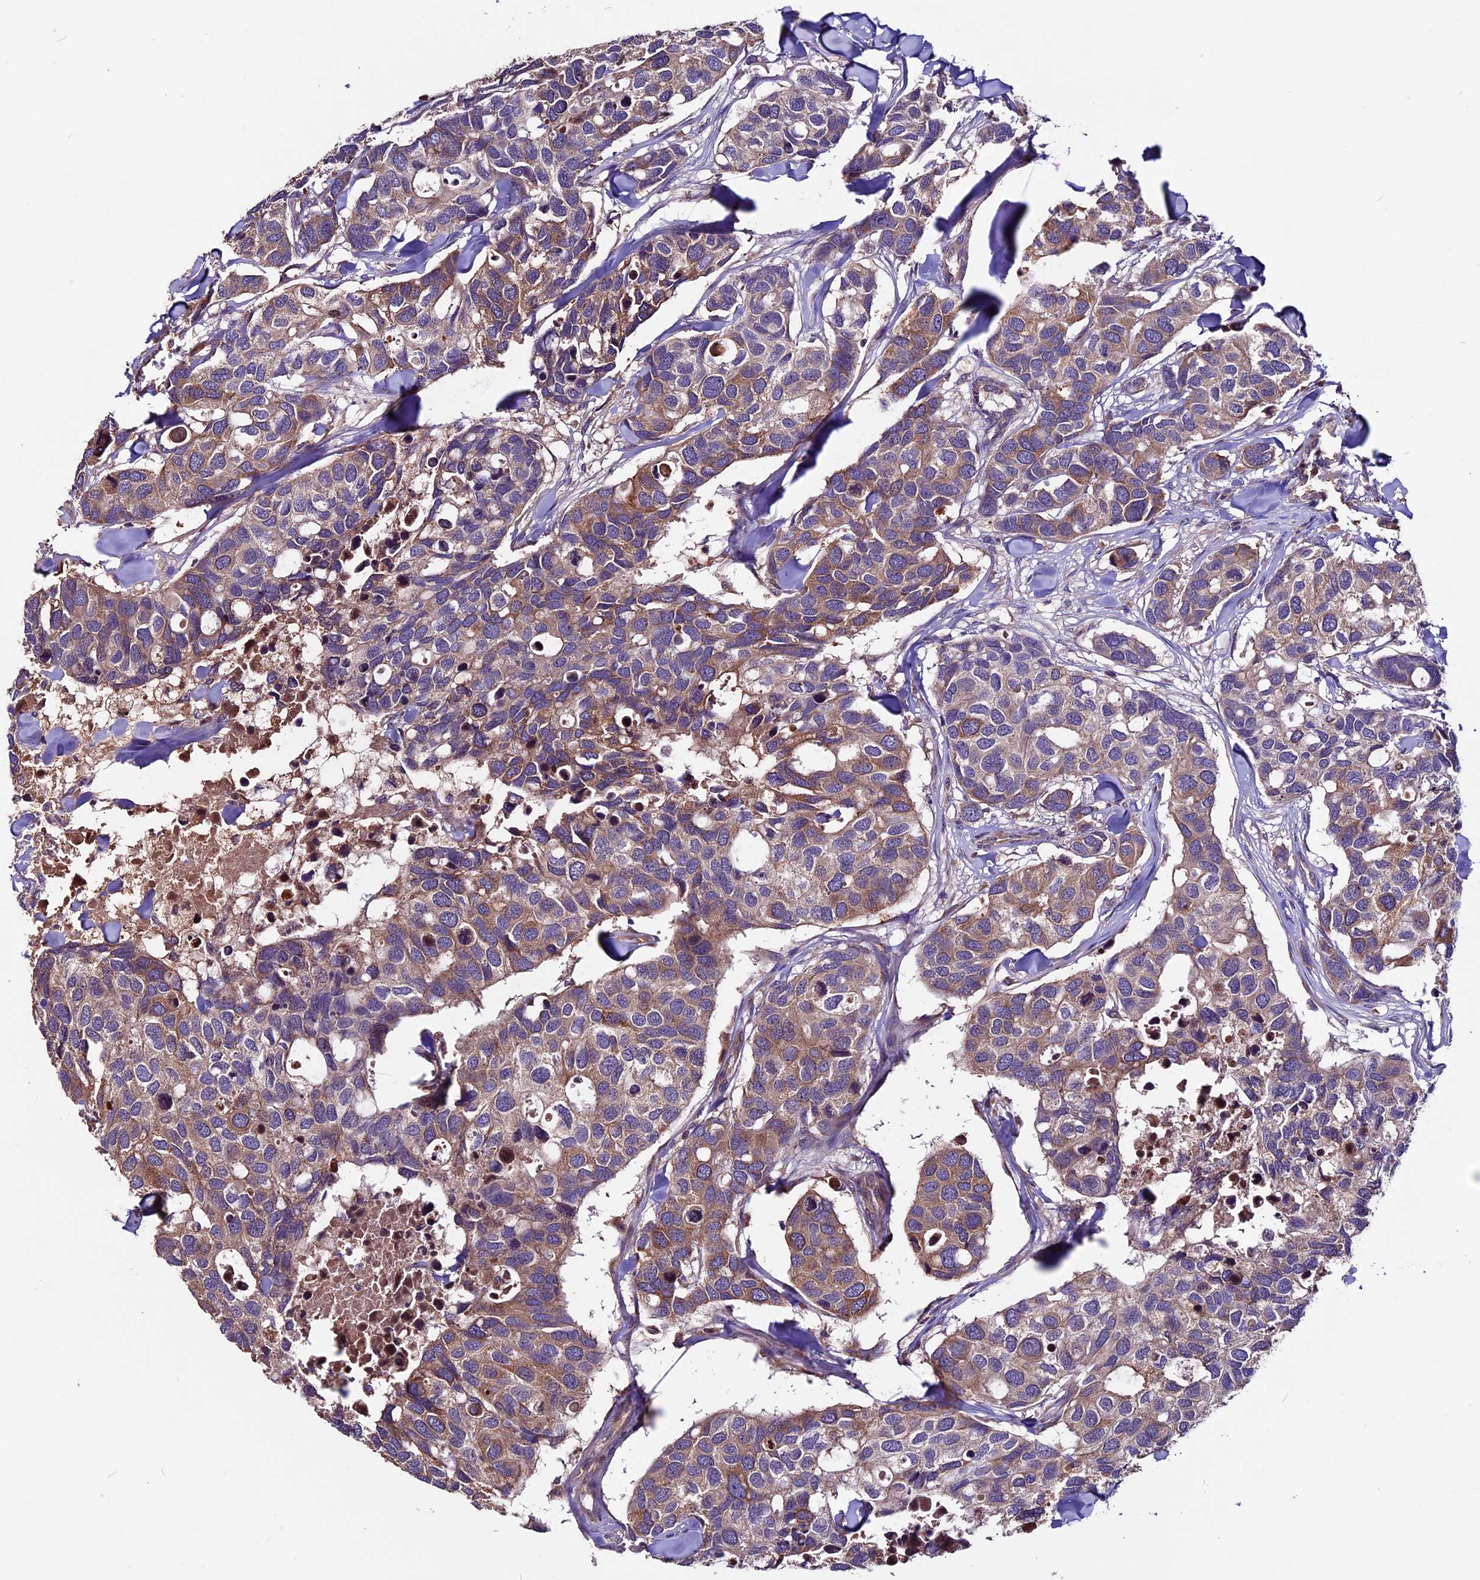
{"staining": {"intensity": "moderate", "quantity": ">75%", "location": "cytoplasmic/membranous"}, "tissue": "breast cancer", "cell_type": "Tumor cells", "image_type": "cancer", "snomed": [{"axis": "morphology", "description": "Duct carcinoma"}, {"axis": "topography", "description": "Breast"}], "caption": "The histopathology image shows a brown stain indicating the presence of a protein in the cytoplasmic/membranous of tumor cells in breast cancer (infiltrating ductal carcinoma). (Stains: DAB in brown, nuclei in blue, Microscopy: brightfield microscopy at high magnification).", "gene": "ZNF598", "patient": {"sex": "female", "age": 83}}